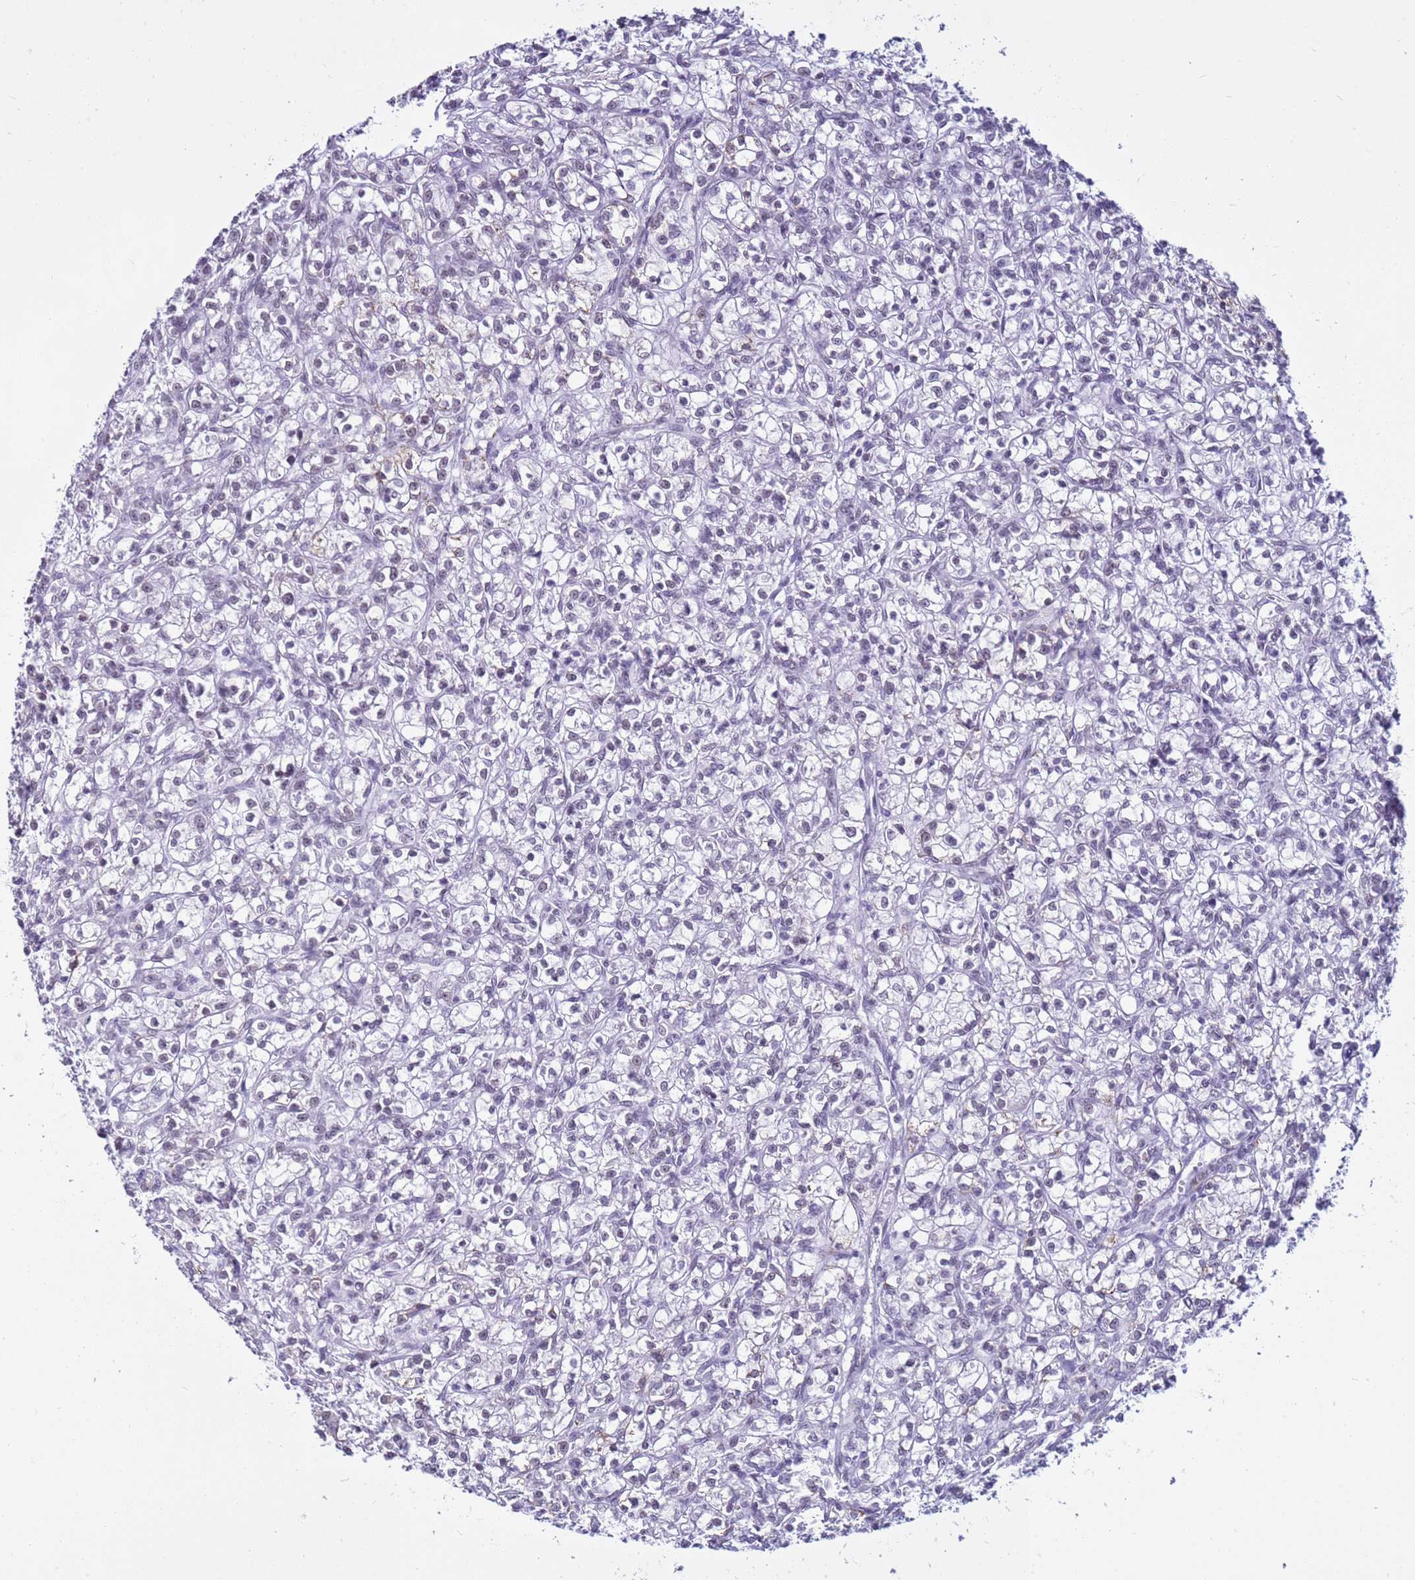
{"staining": {"intensity": "negative", "quantity": "none", "location": "none"}, "tissue": "renal cancer", "cell_type": "Tumor cells", "image_type": "cancer", "snomed": [{"axis": "morphology", "description": "Adenocarcinoma, NOS"}, {"axis": "topography", "description": "Kidney"}], "caption": "An IHC histopathology image of adenocarcinoma (renal) is shown. There is no staining in tumor cells of adenocarcinoma (renal).", "gene": "DHX15", "patient": {"sex": "female", "age": 59}}